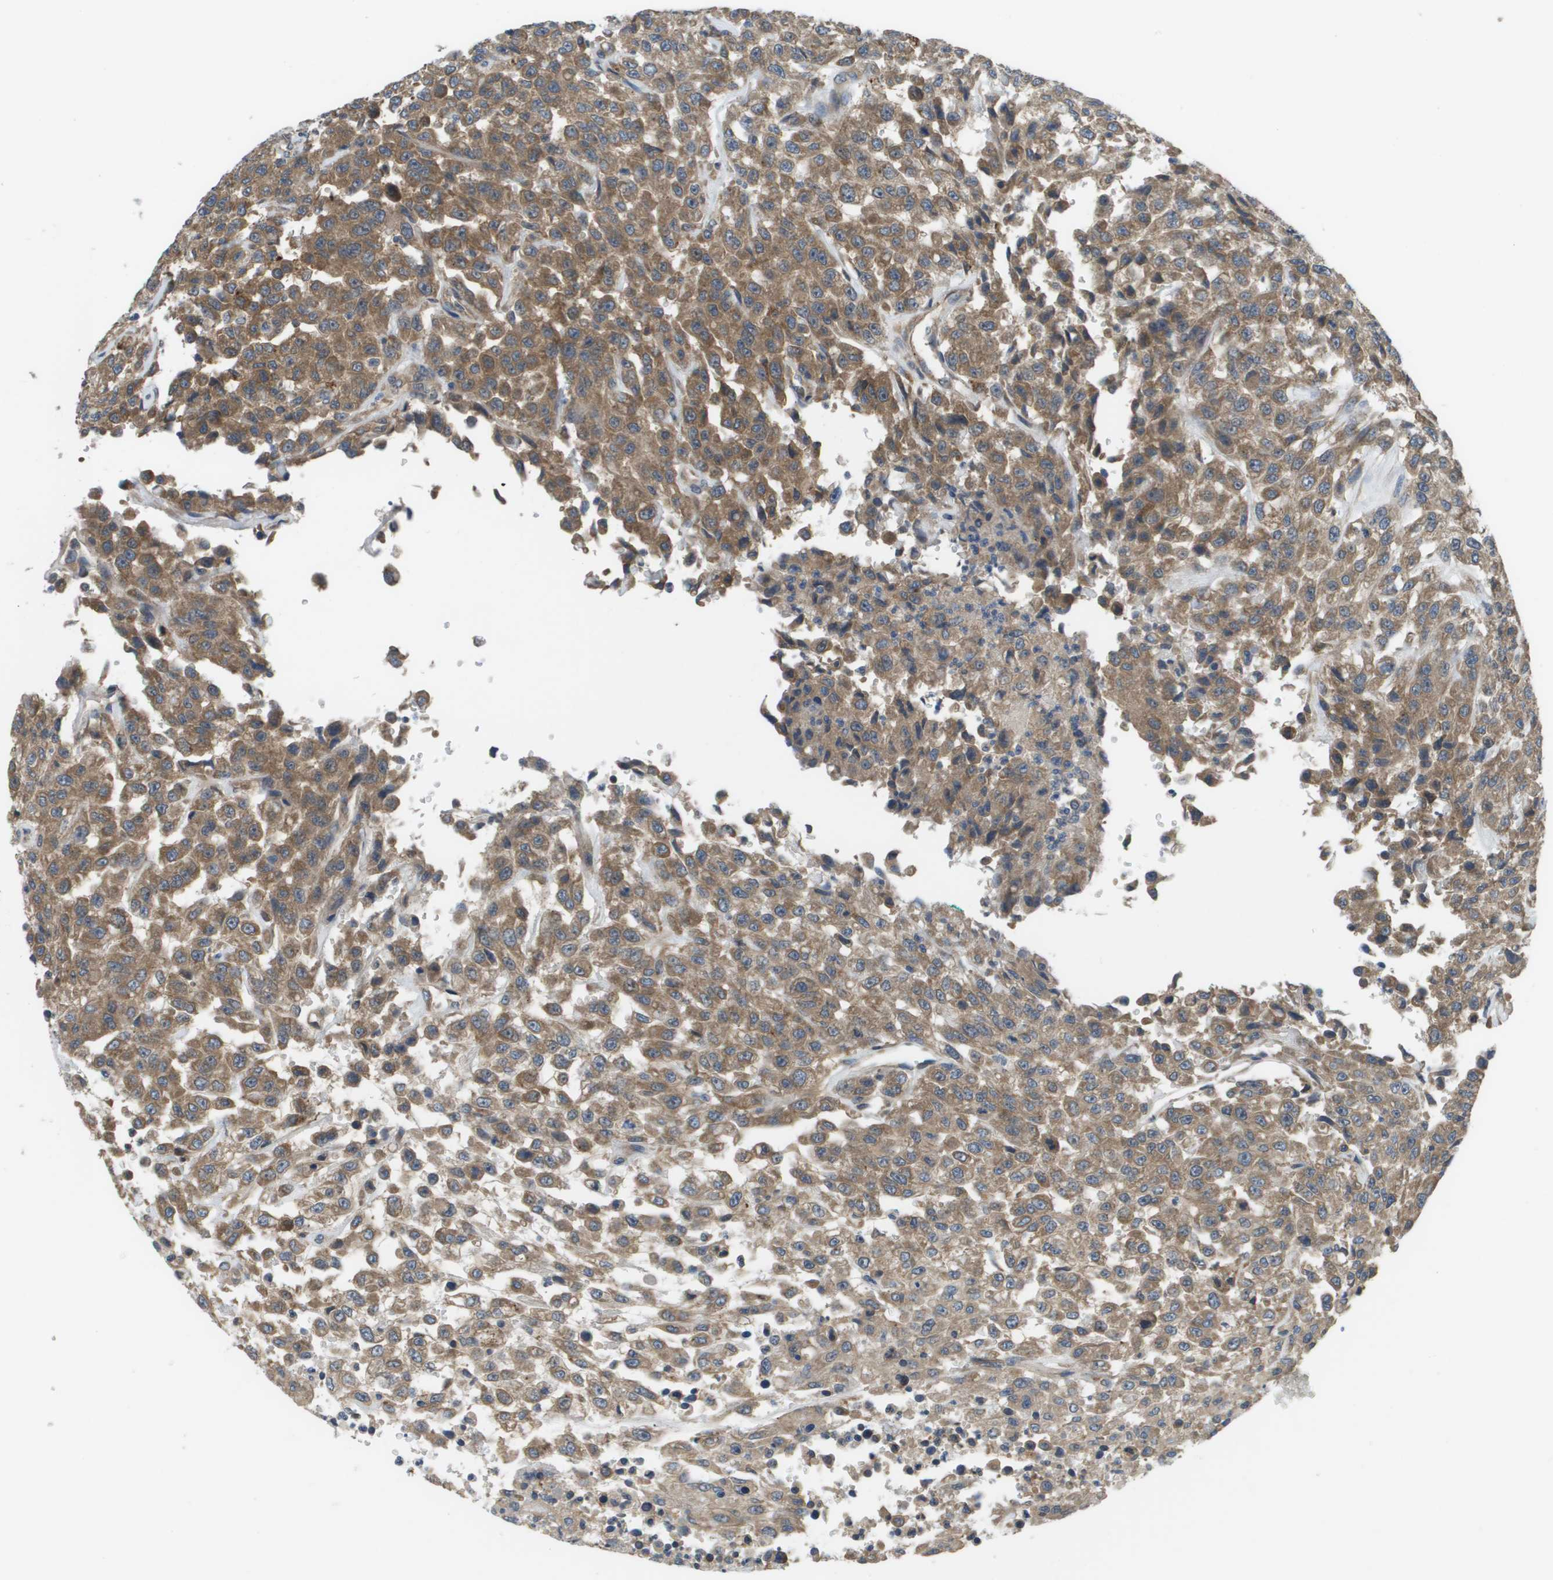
{"staining": {"intensity": "moderate", "quantity": ">75%", "location": "cytoplasmic/membranous"}, "tissue": "urothelial cancer", "cell_type": "Tumor cells", "image_type": "cancer", "snomed": [{"axis": "morphology", "description": "Urothelial carcinoma, High grade"}, {"axis": "topography", "description": "Urinary bladder"}], "caption": "The immunohistochemical stain highlights moderate cytoplasmic/membranous positivity in tumor cells of urothelial carcinoma (high-grade) tissue.", "gene": "SLC25A20", "patient": {"sex": "male", "age": 46}}